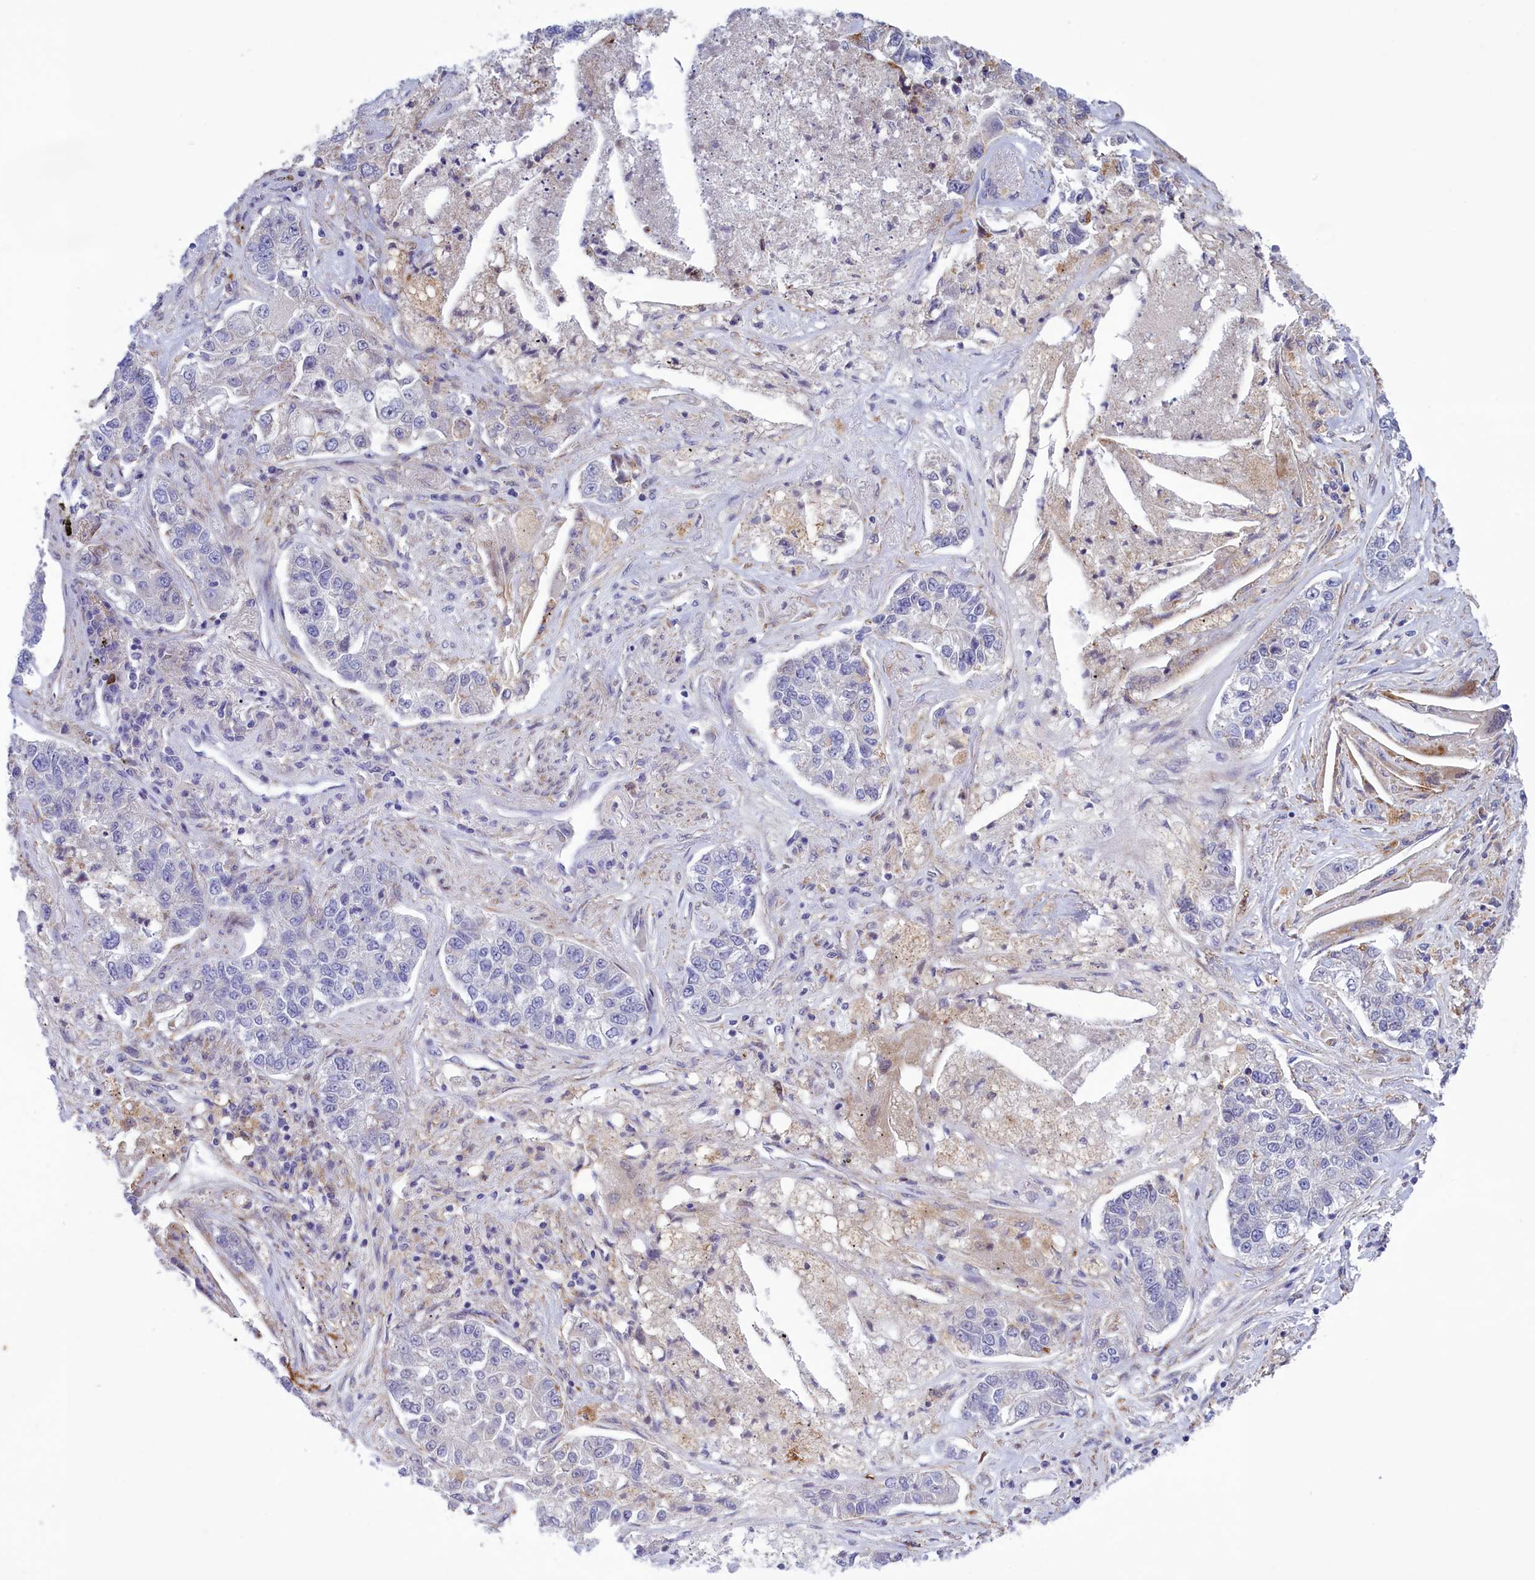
{"staining": {"intensity": "negative", "quantity": "none", "location": "none"}, "tissue": "lung cancer", "cell_type": "Tumor cells", "image_type": "cancer", "snomed": [{"axis": "morphology", "description": "Adenocarcinoma, NOS"}, {"axis": "topography", "description": "Lung"}], "caption": "Adenocarcinoma (lung) stained for a protein using IHC demonstrates no staining tumor cells.", "gene": "CORO2A", "patient": {"sex": "male", "age": 49}}